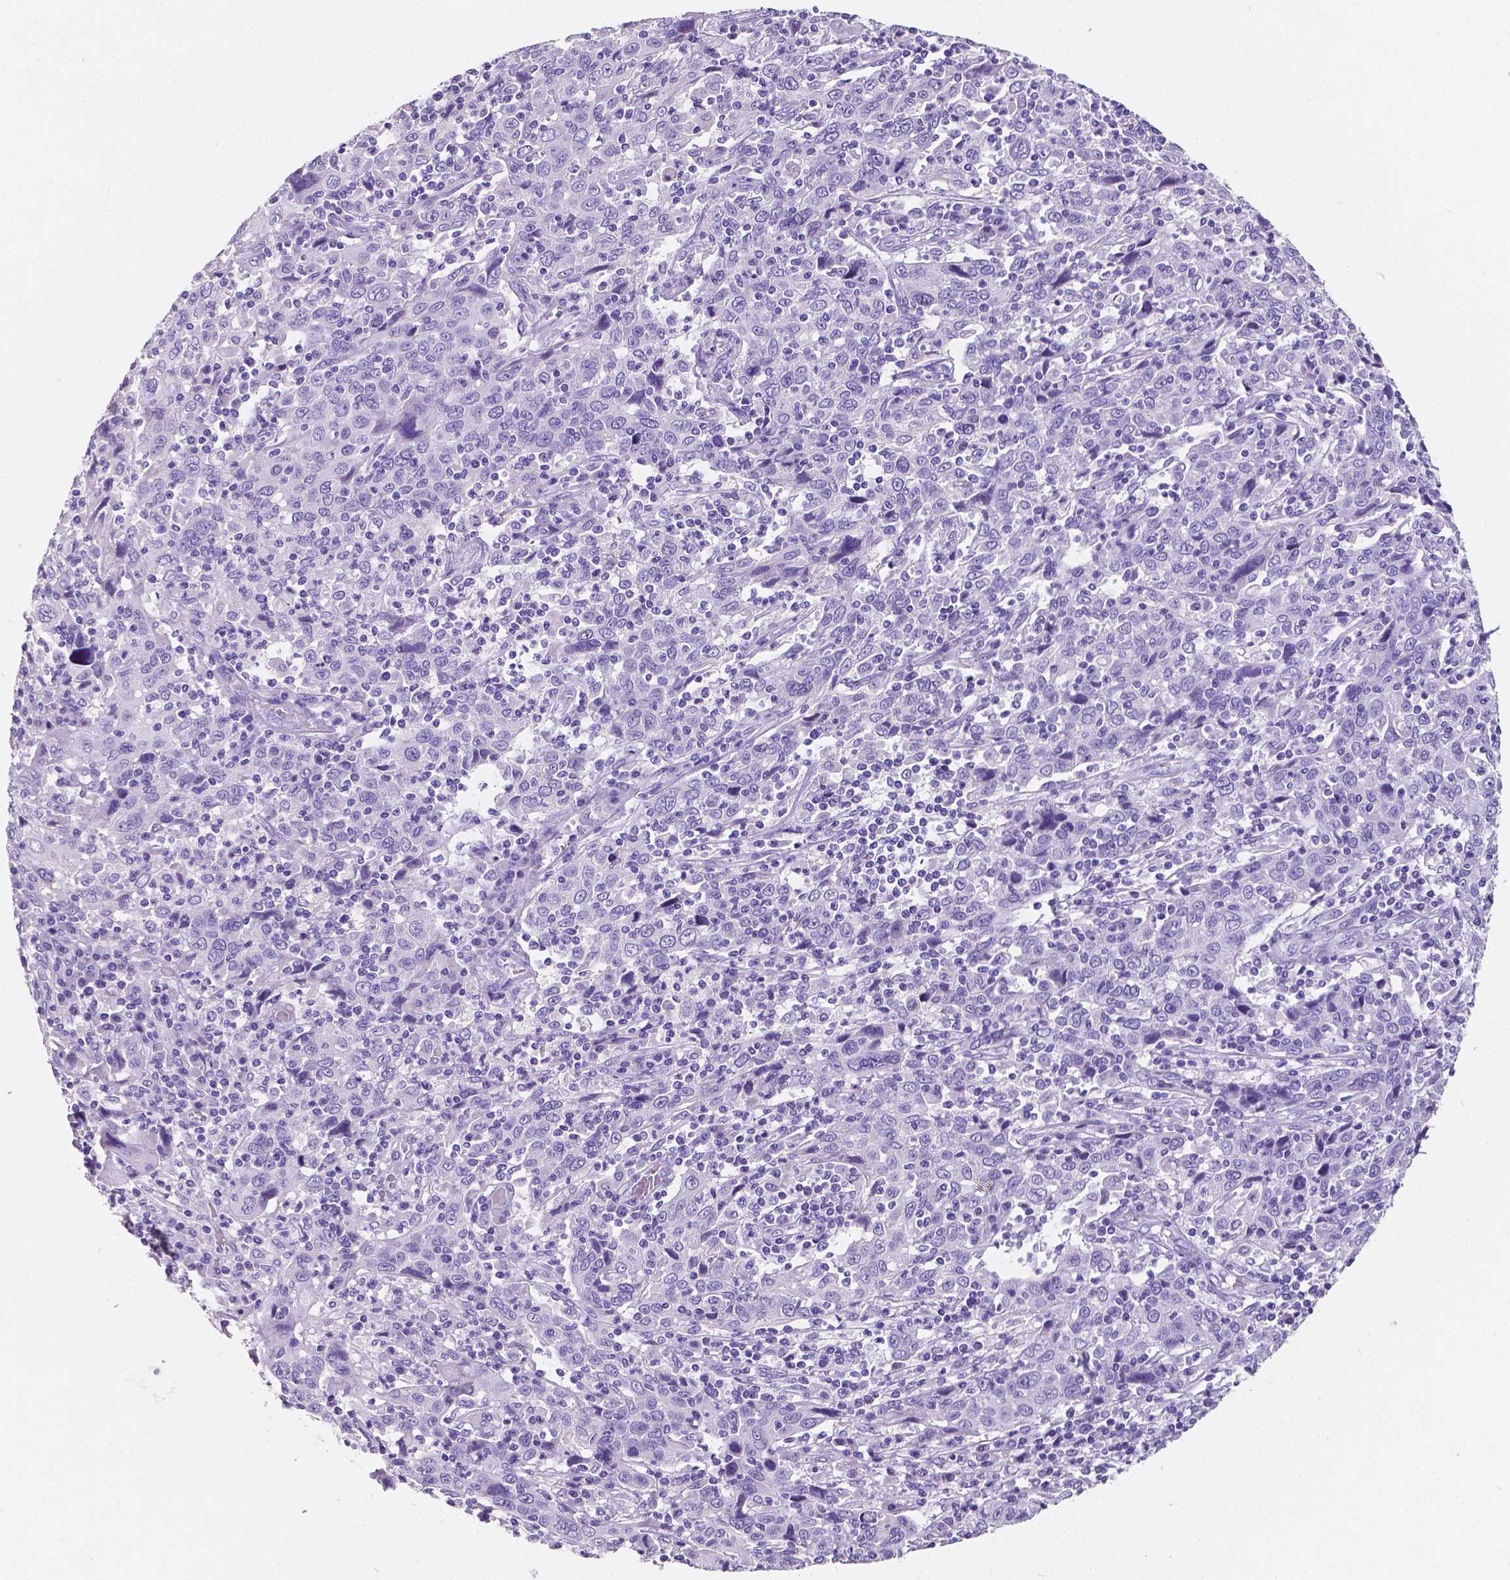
{"staining": {"intensity": "negative", "quantity": "none", "location": "none"}, "tissue": "cervical cancer", "cell_type": "Tumor cells", "image_type": "cancer", "snomed": [{"axis": "morphology", "description": "Squamous cell carcinoma, NOS"}, {"axis": "topography", "description": "Cervix"}], "caption": "A high-resolution photomicrograph shows IHC staining of cervical cancer, which exhibits no significant staining in tumor cells.", "gene": "SATB2", "patient": {"sex": "female", "age": 46}}